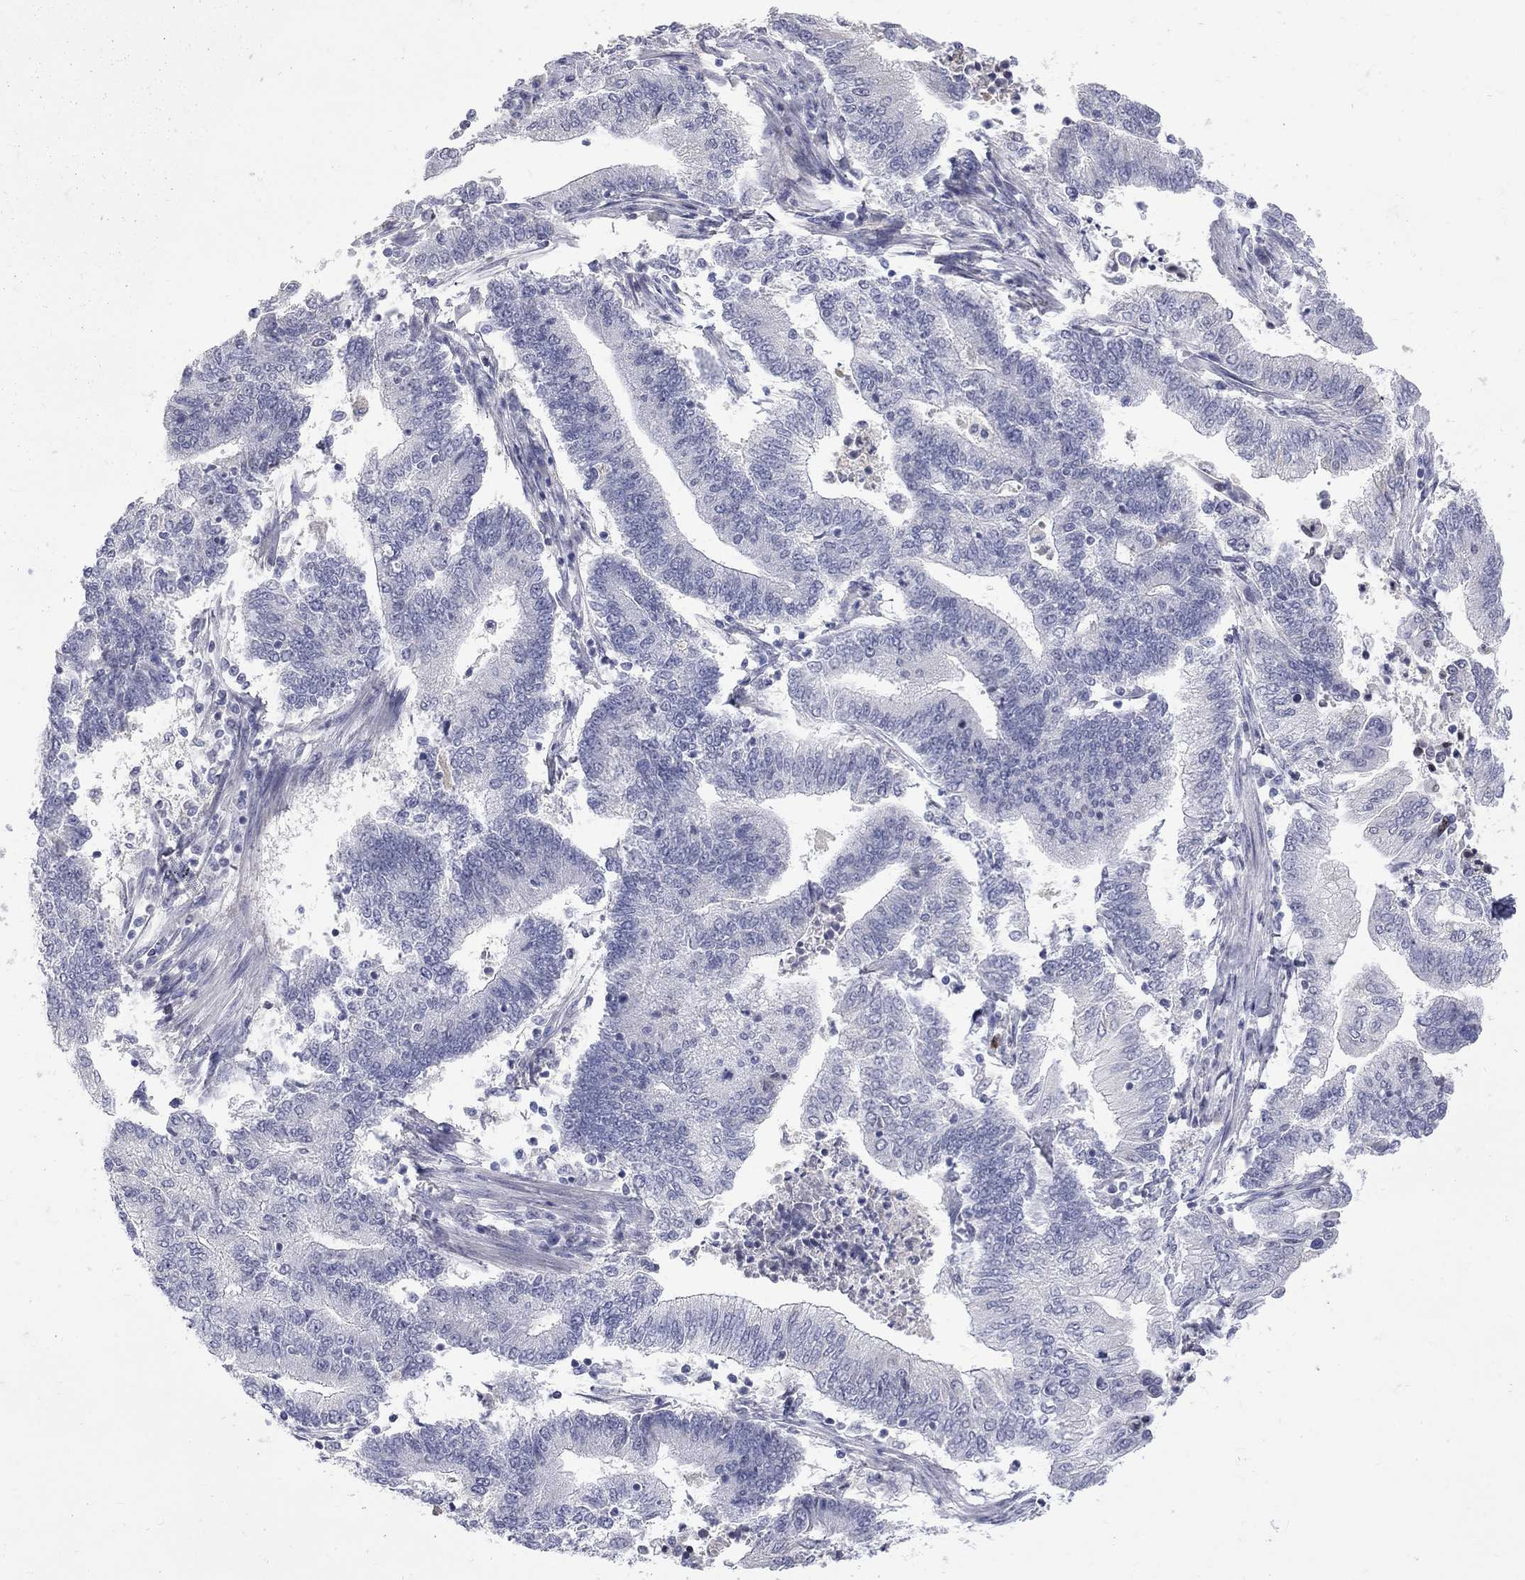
{"staining": {"intensity": "negative", "quantity": "none", "location": "none"}, "tissue": "endometrial cancer", "cell_type": "Tumor cells", "image_type": "cancer", "snomed": [{"axis": "morphology", "description": "Adenocarcinoma, NOS"}, {"axis": "topography", "description": "Uterus"}, {"axis": "topography", "description": "Endometrium"}], "caption": "Protein analysis of endometrial adenocarcinoma shows no significant positivity in tumor cells.", "gene": "CTNND2", "patient": {"sex": "female", "age": 54}}